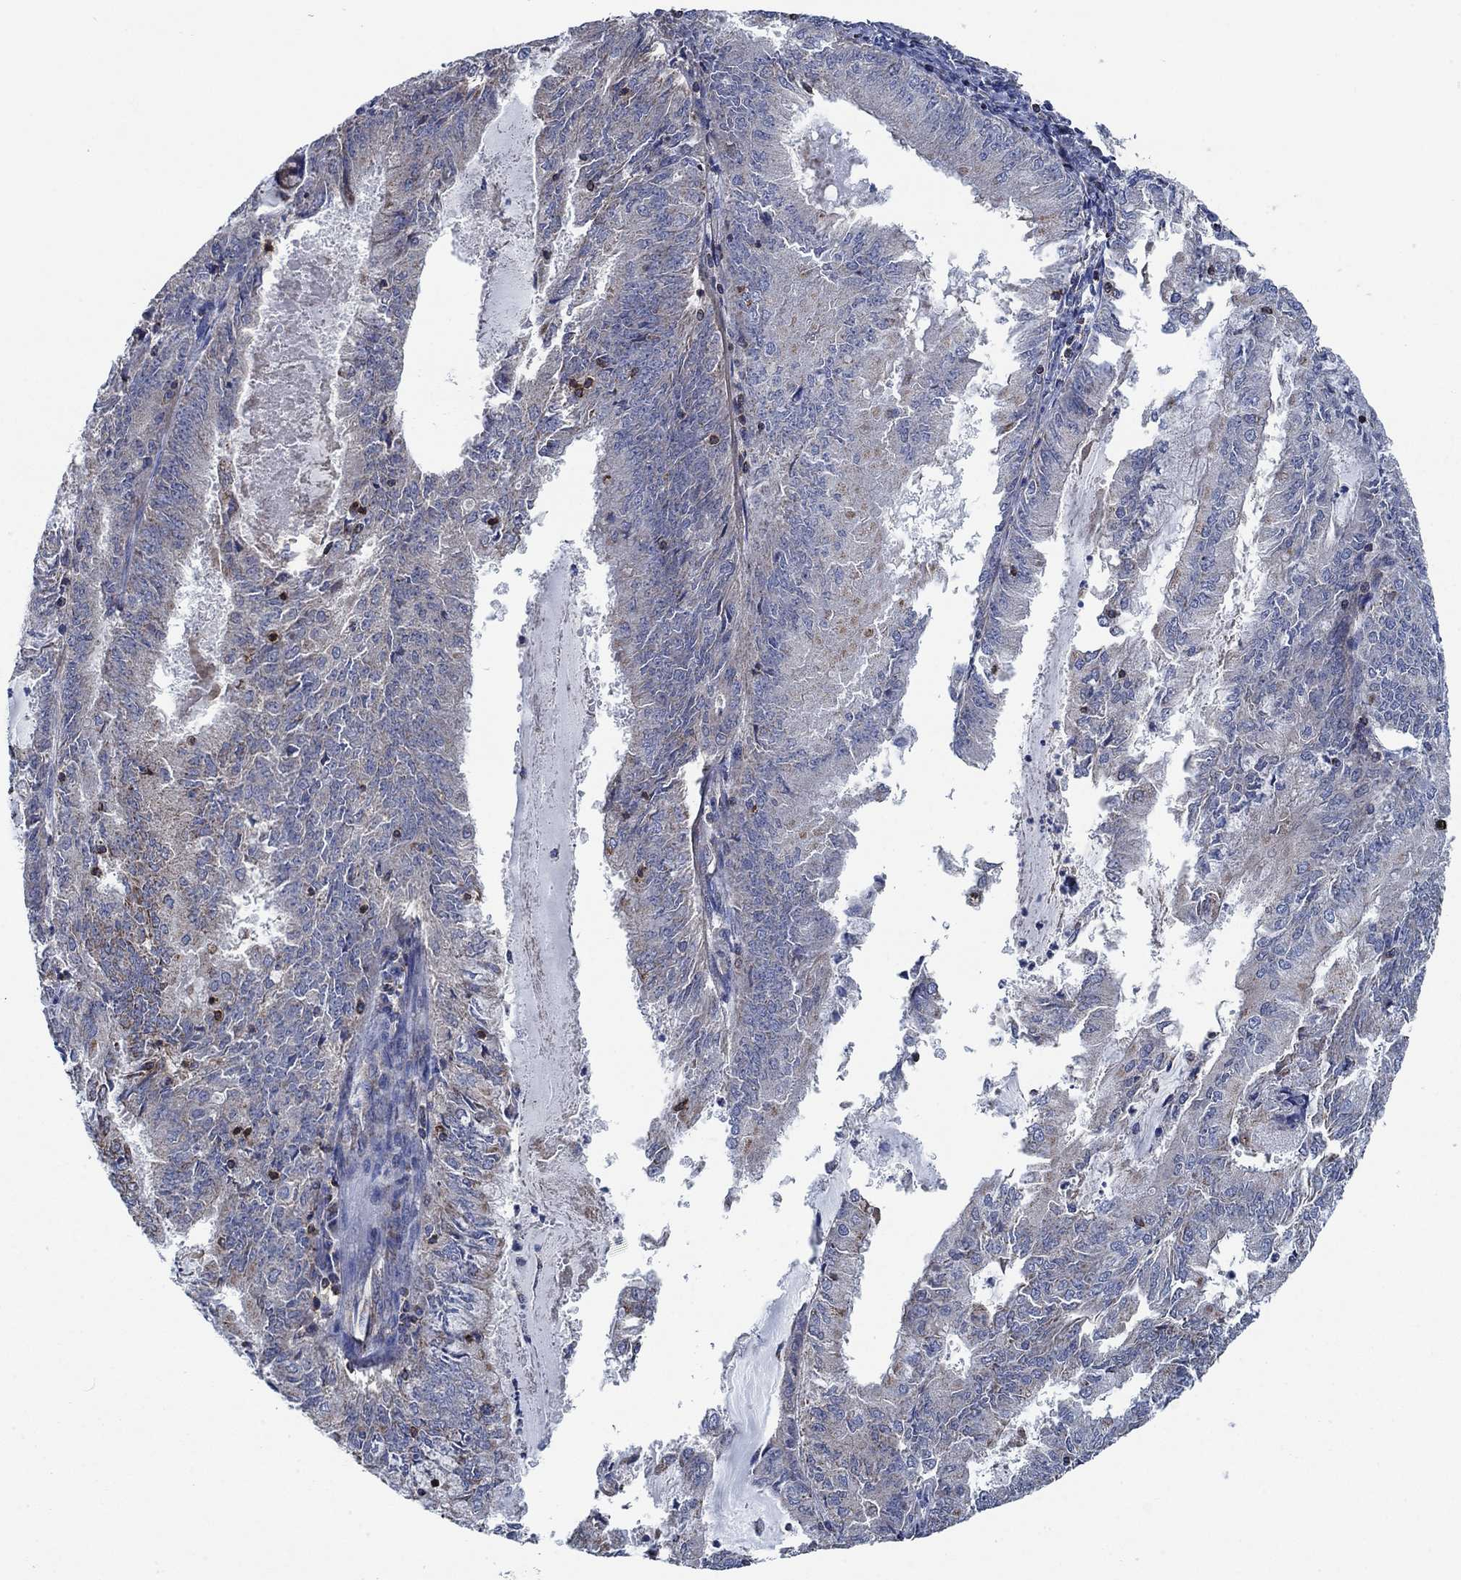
{"staining": {"intensity": "weak", "quantity": "25%-75%", "location": "cytoplasmic/membranous"}, "tissue": "endometrial cancer", "cell_type": "Tumor cells", "image_type": "cancer", "snomed": [{"axis": "morphology", "description": "Adenocarcinoma, NOS"}, {"axis": "topography", "description": "Endometrium"}], "caption": "The micrograph exhibits immunohistochemical staining of endometrial cancer (adenocarcinoma). There is weak cytoplasmic/membranous expression is appreciated in approximately 25%-75% of tumor cells.", "gene": "STXBP6", "patient": {"sex": "female", "age": 57}}